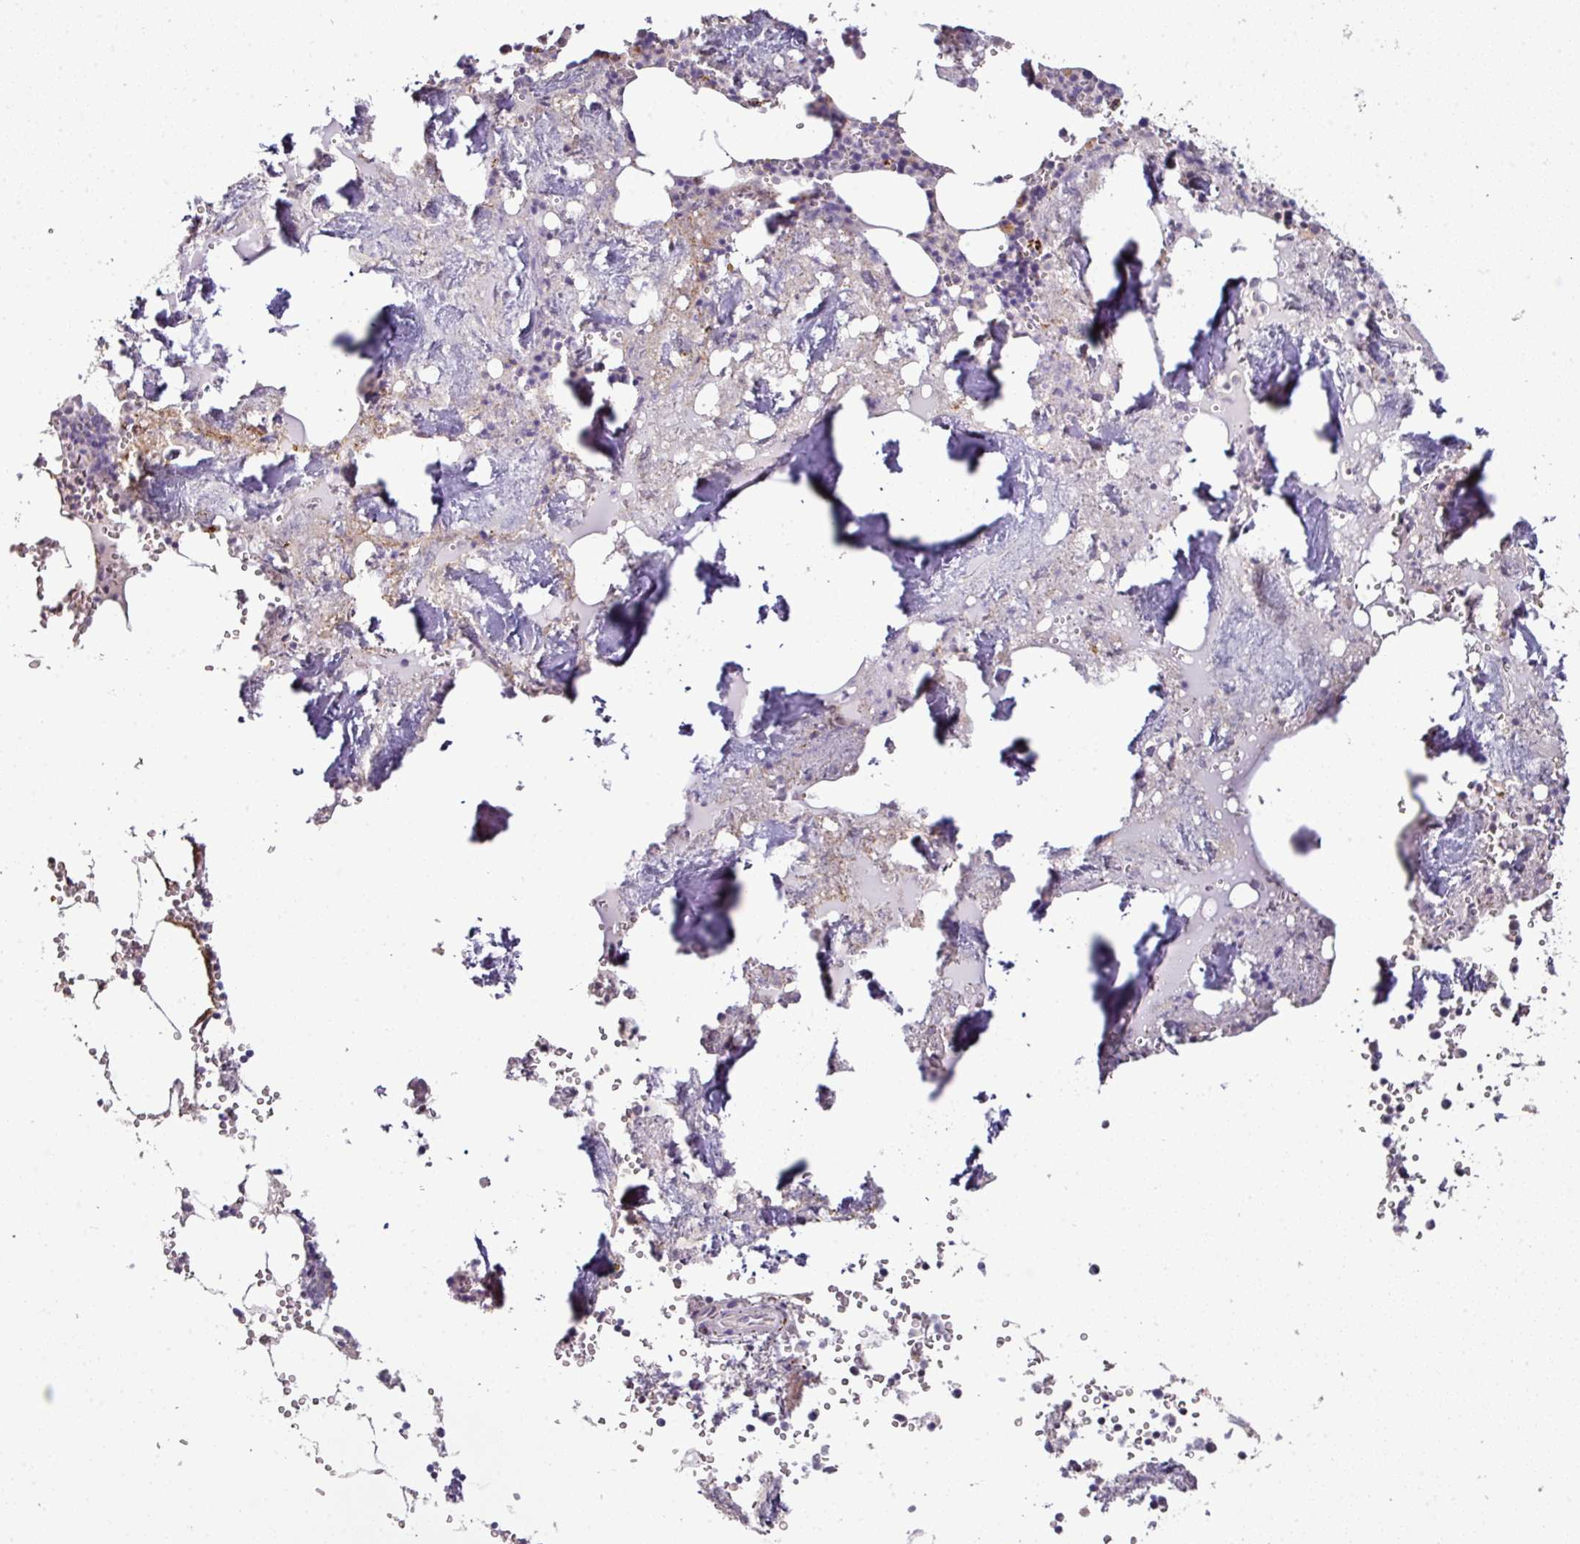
{"staining": {"intensity": "moderate", "quantity": "25%-75%", "location": "cytoplasmic/membranous"}, "tissue": "bone marrow", "cell_type": "Hematopoietic cells", "image_type": "normal", "snomed": [{"axis": "morphology", "description": "Normal tissue, NOS"}, {"axis": "topography", "description": "Bone marrow"}], "caption": "About 25%-75% of hematopoietic cells in benign bone marrow exhibit moderate cytoplasmic/membranous protein expression as visualized by brown immunohistochemical staining.", "gene": "CXCR5", "patient": {"sex": "male", "age": 54}}